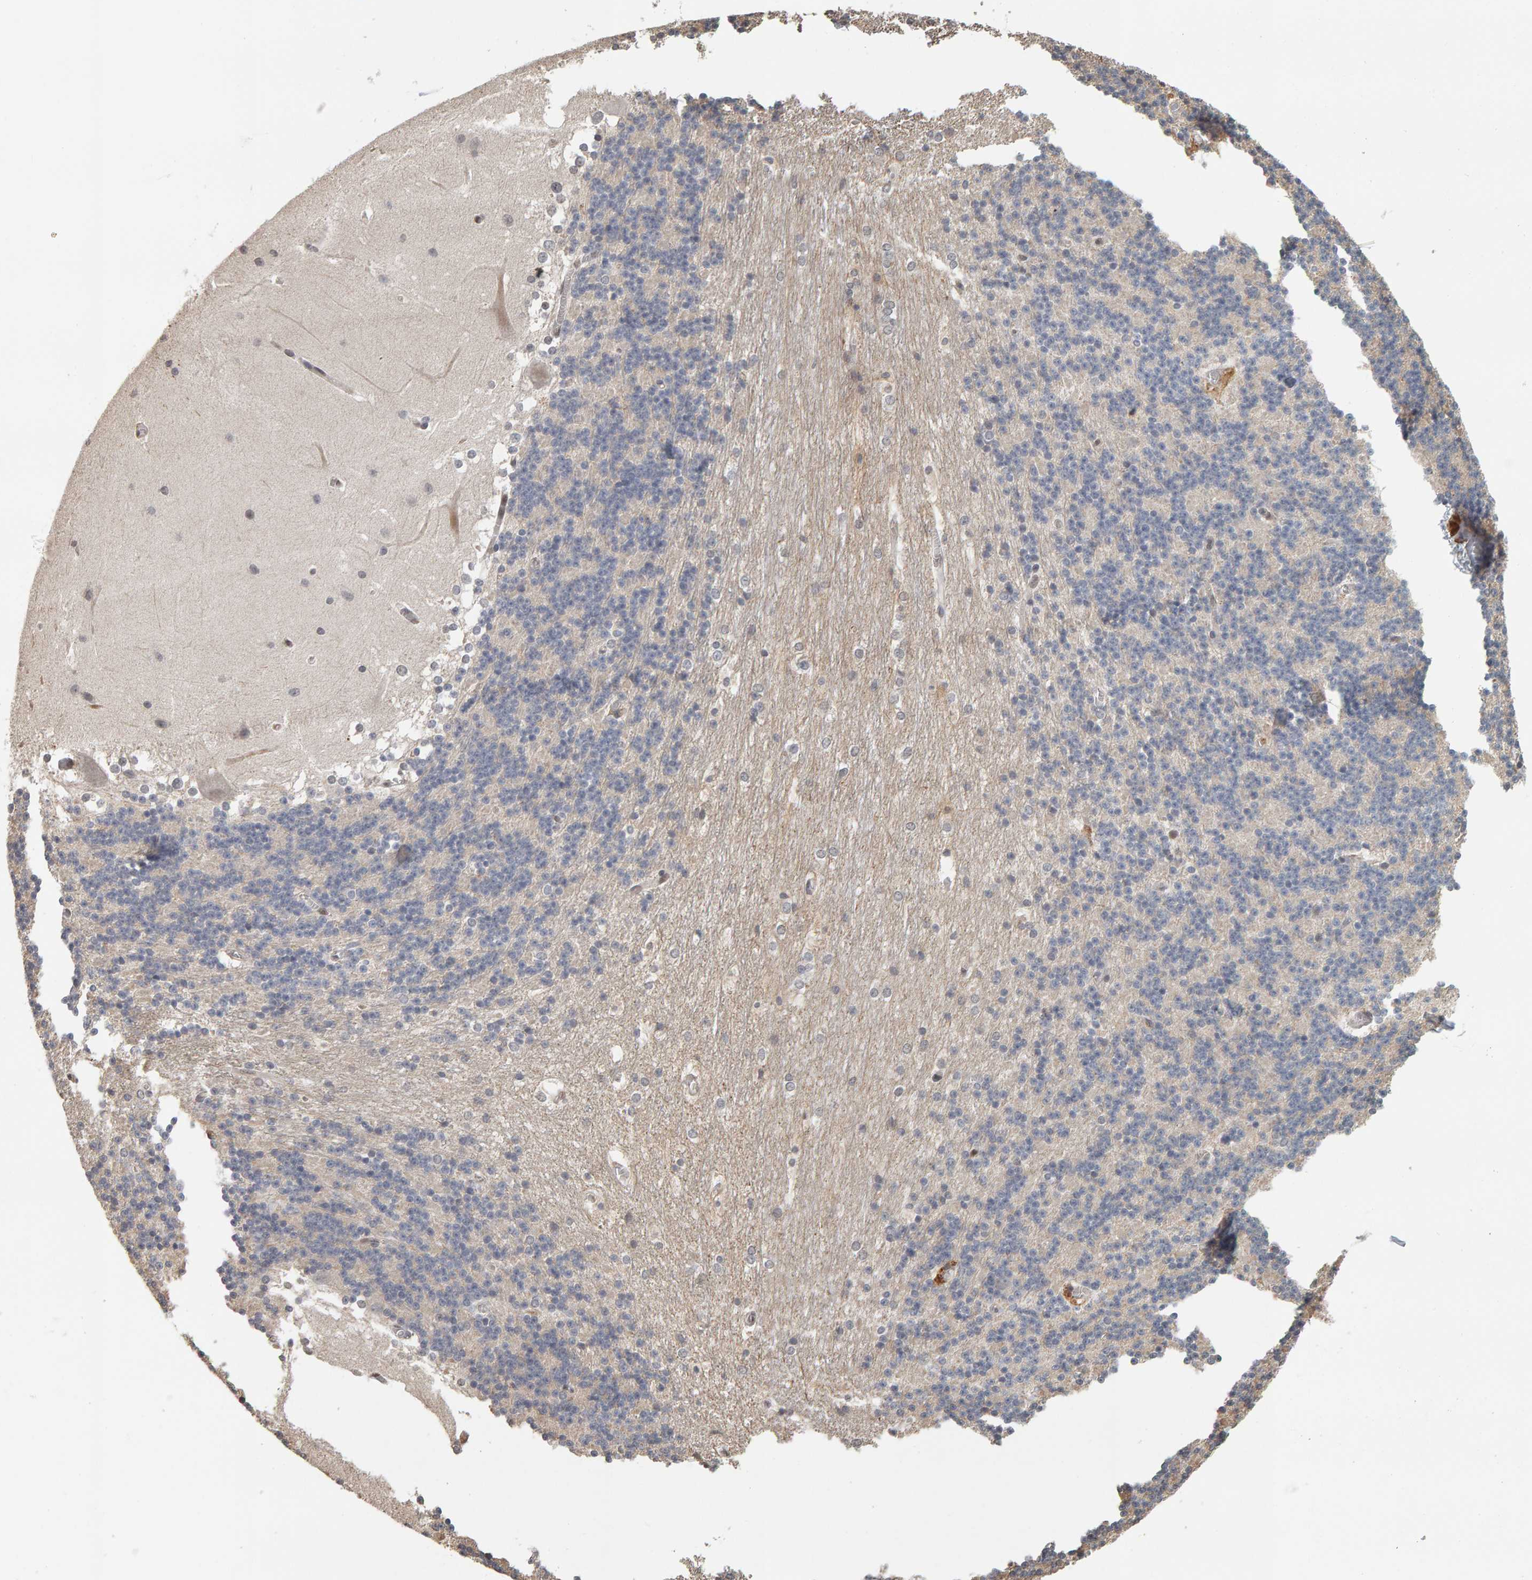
{"staining": {"intensity": "negative", "quantity": "none", "location": "none"}, "tissue": "cerebellum", "cell_type": "Cells in granular layer", "image_type": "normal", "snomed": [{"axis": "morphology", "description": "Normal tissue, NOS"}, {"axis": "topography", "description": "Cerebellum"}], "caption": "Immunohistochemistry (IHC) histopathology image of unremarkable cerebellum: cerebellum stained with DAB (3,3'-diaminobenzidine) shows no significant protein staining in cells in granular layer.", "gene": "TEFM", "patient": {"sex": "female", "age": 19}}